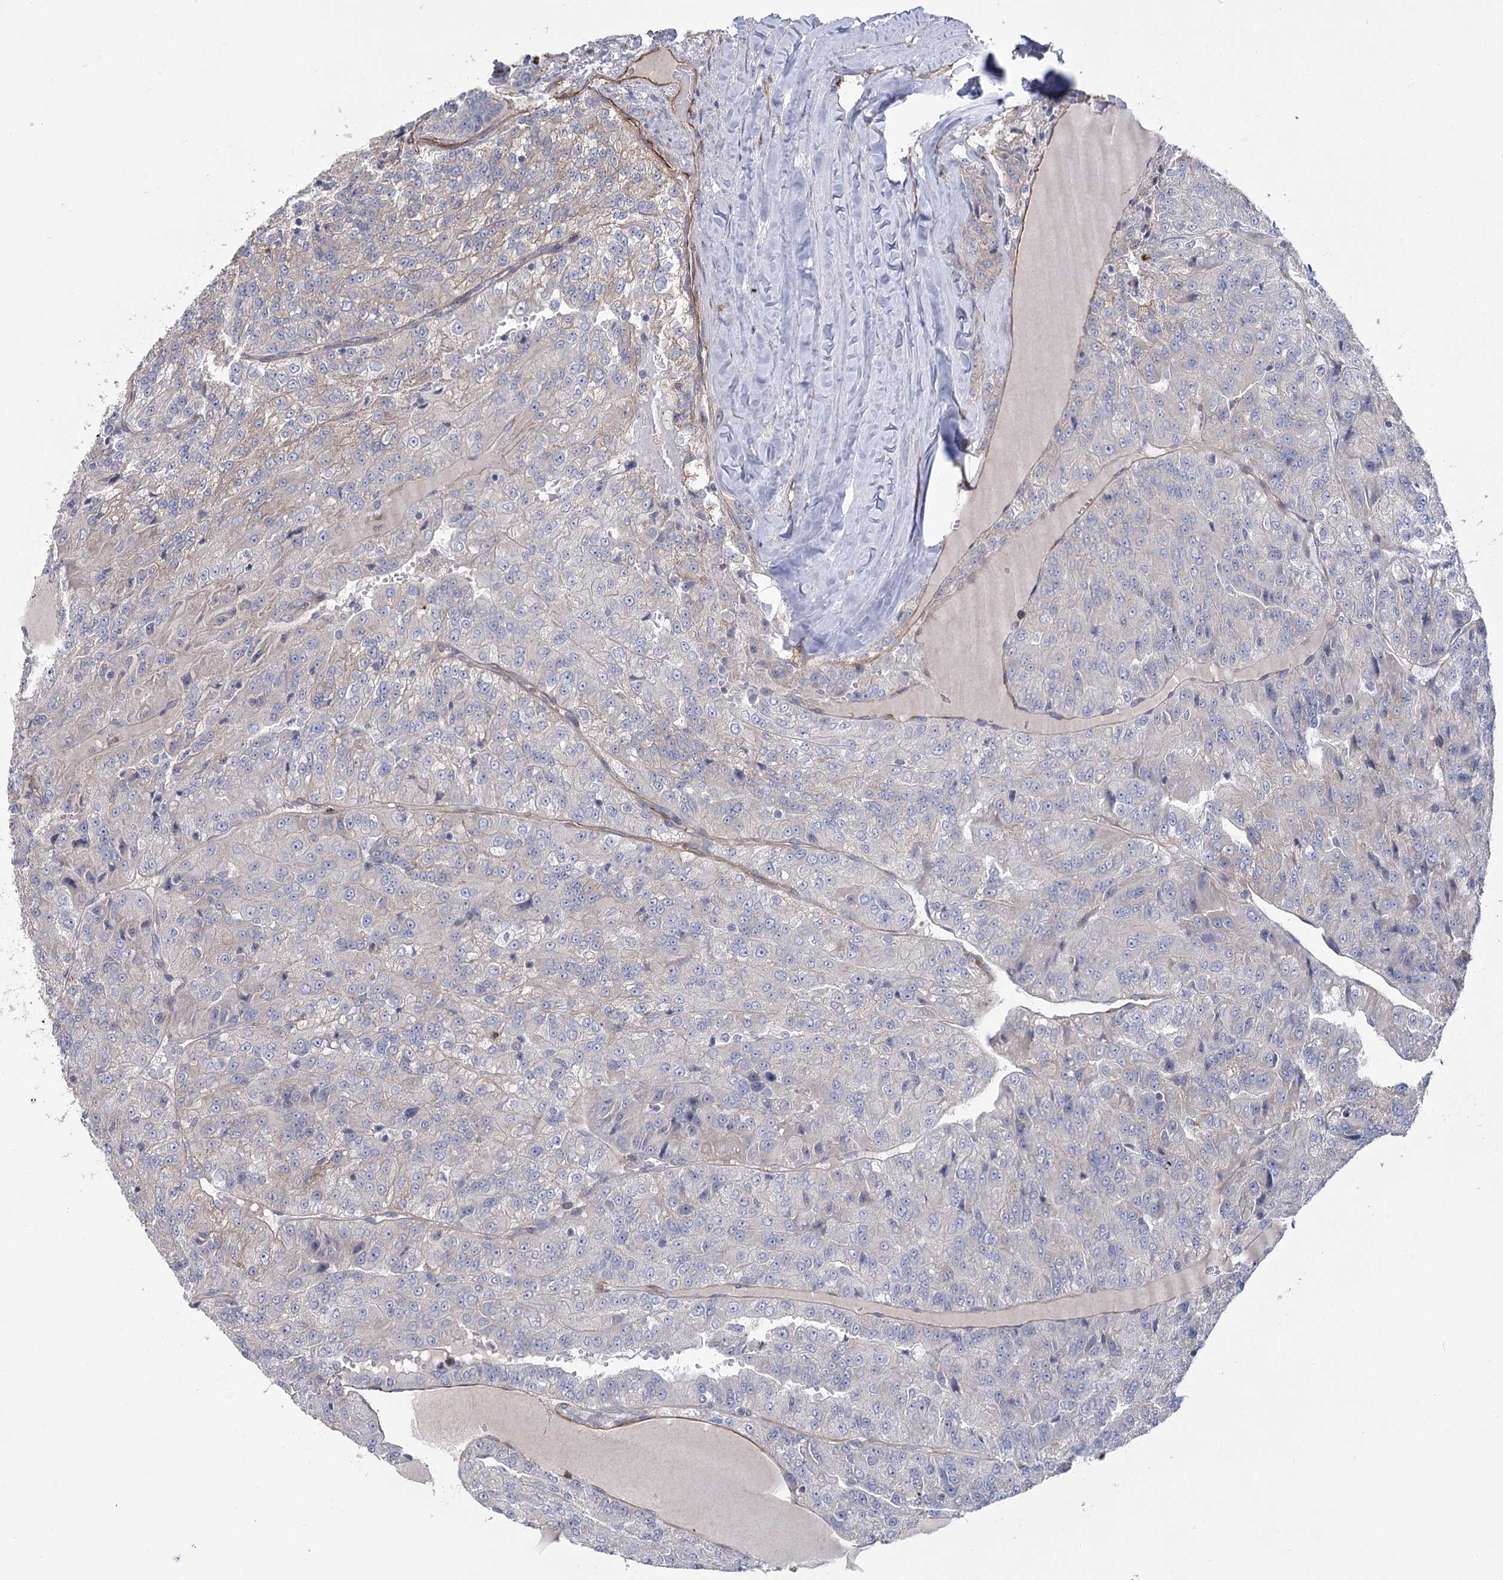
{"staining": {"intensity": "negative", "quantity": "none", "location": "none"}, "tissue": "renal cancer", "cell_type": "Tumor cells", "image_type": "cancer", "snomed": [{"axis": "morphology", "description": "Adenocarcinoma, NOS"}, {"axis": "topography", "description": "Kidney"}], "caption": "IHC of human renal adenocarcinoma demonstrates no expression in tumor cells.", "gene": "TMEM164", "patient": {"sex": "female", "age": 63}}